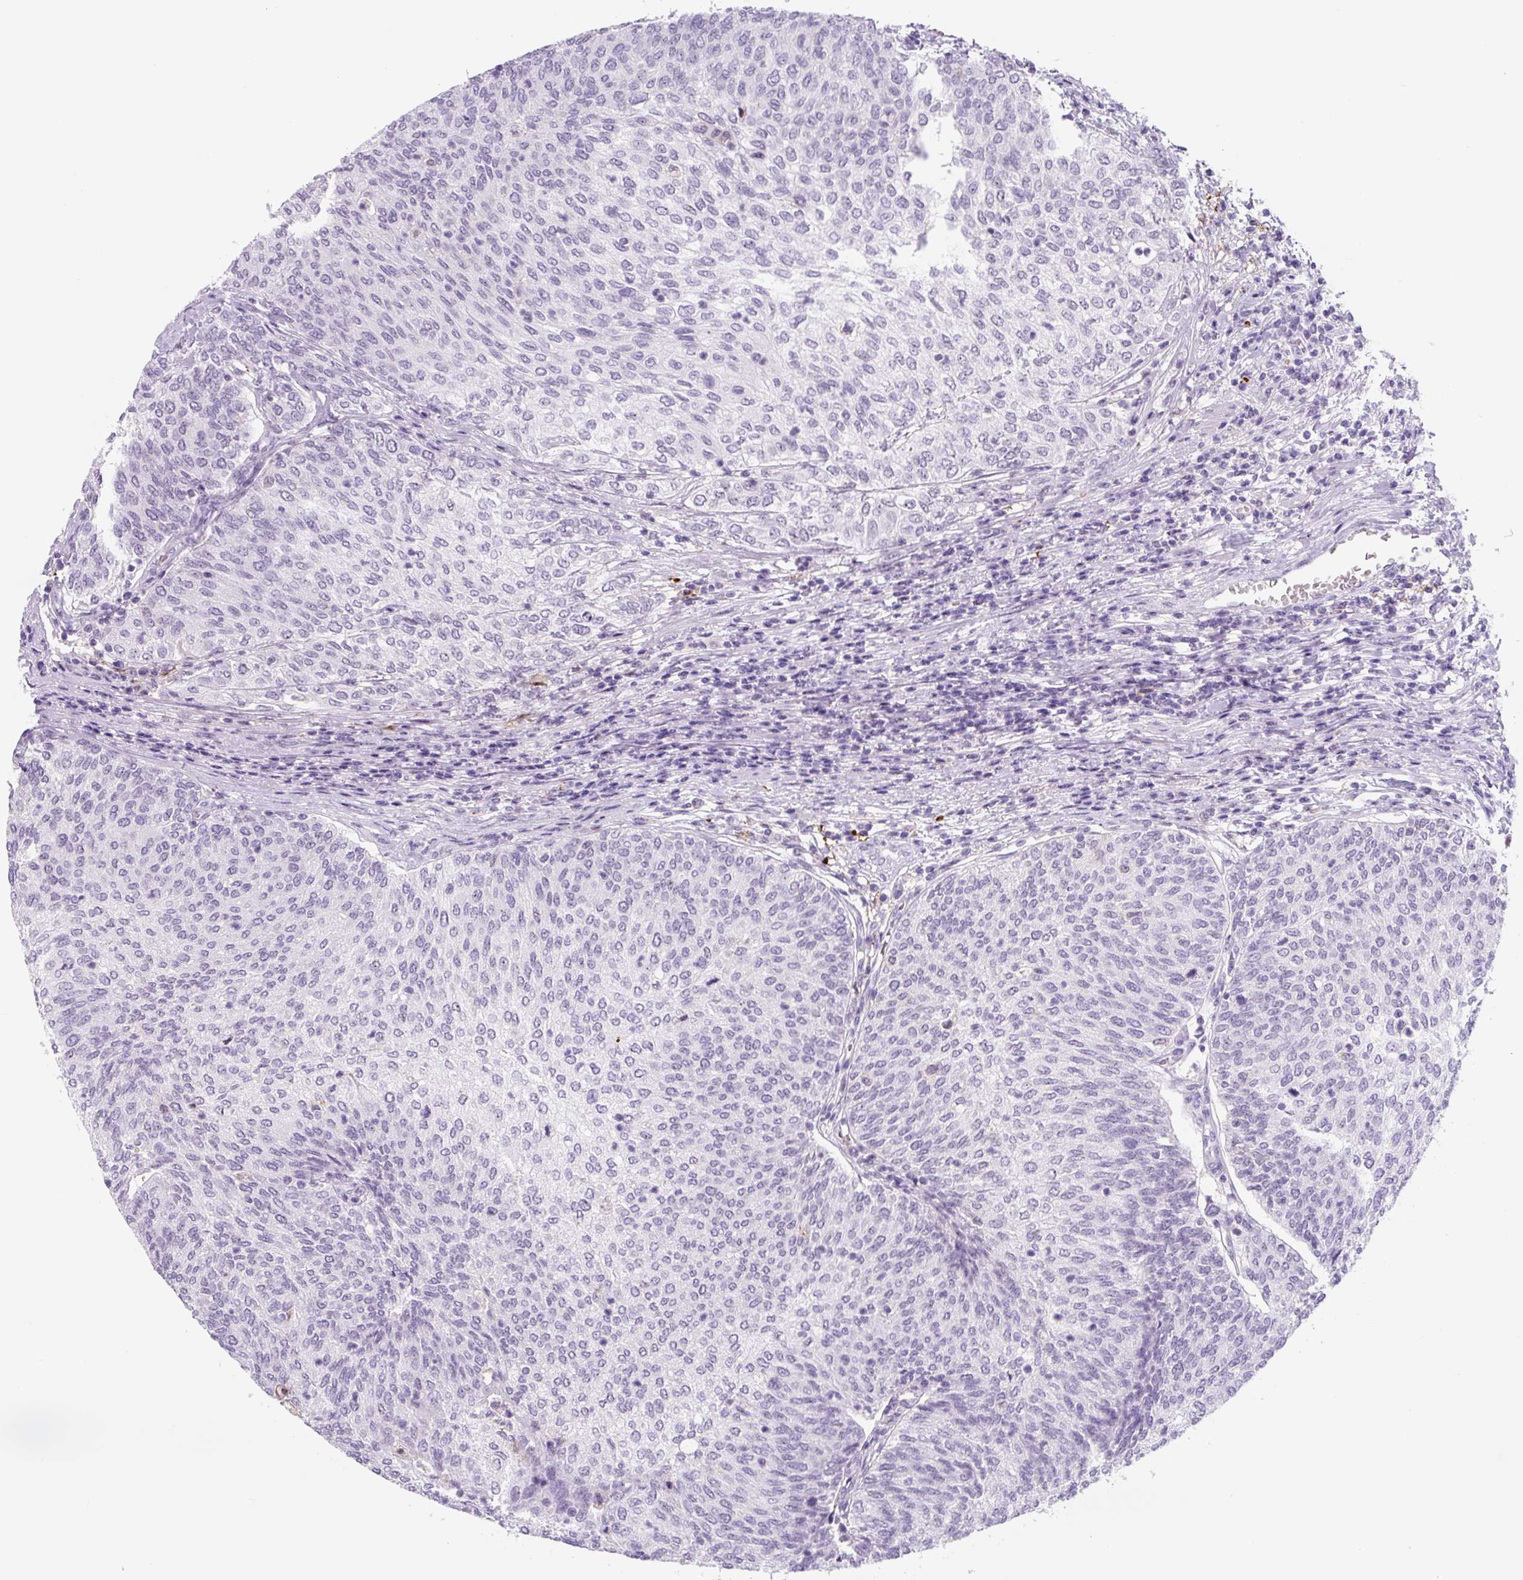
{"staining": {"intensity": "negative", "quantity": "none", "location": "none"}, "tissue": "urothelial cancer", "cell_type": "Tumor cells", "image_type": "cancer", "snomed": [{"axis": "morphology", "description": "Urothelial carcinoma, Low grade"}, {"axis": "topography", "description": "Urinary bladder"}], "caption": "Tumor cells are negative for protein expression in human low-grade urothelial carcinoma. (Immunohistochemistry, brightfield microscopy, high magnification).", "gene": "TNFRSF8", "patient": {"sex": "female", "age": 79}}